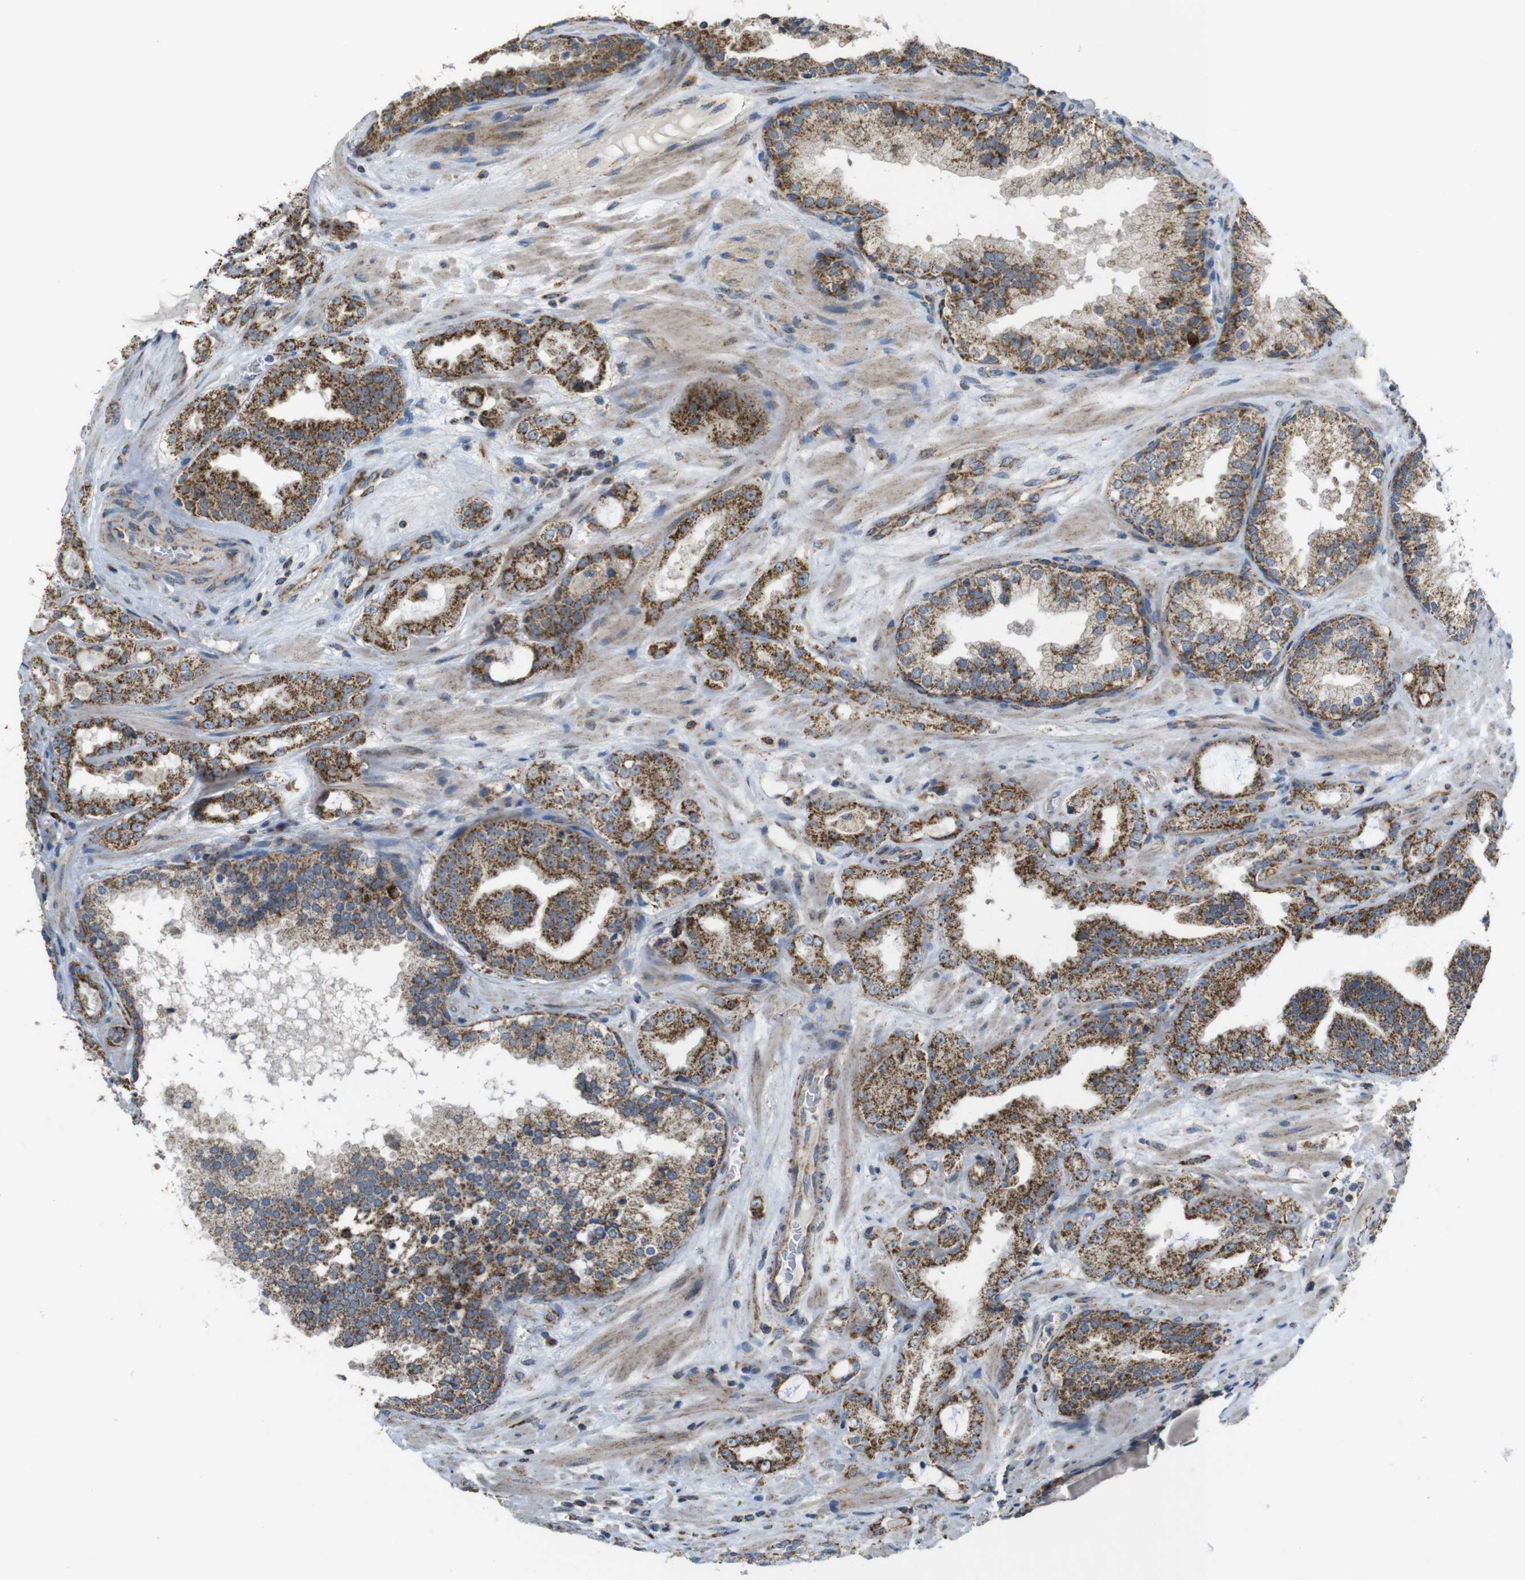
{"staining": {"intensity": "strong", "quantity": ">75%", "location": "cytoplasmic/membranous"}, "tissue": "prostate cancer", "cell_type": "Tumor cells", "image_type": "cancer", "snomed": [{"axis": "morphology", "description": "Adenocarcinoma, High grade"}, {"axis": "topography", "description": "Prostate"}], "caption": "High-power microscopy captured an immunohistochemistry image of prostate cancer, revealing strong cytoplasmic/membranous positivity in about >75% of tumor cells.", "gene": "CALHM2", "patient": {"sex": "male", "age": 65}}